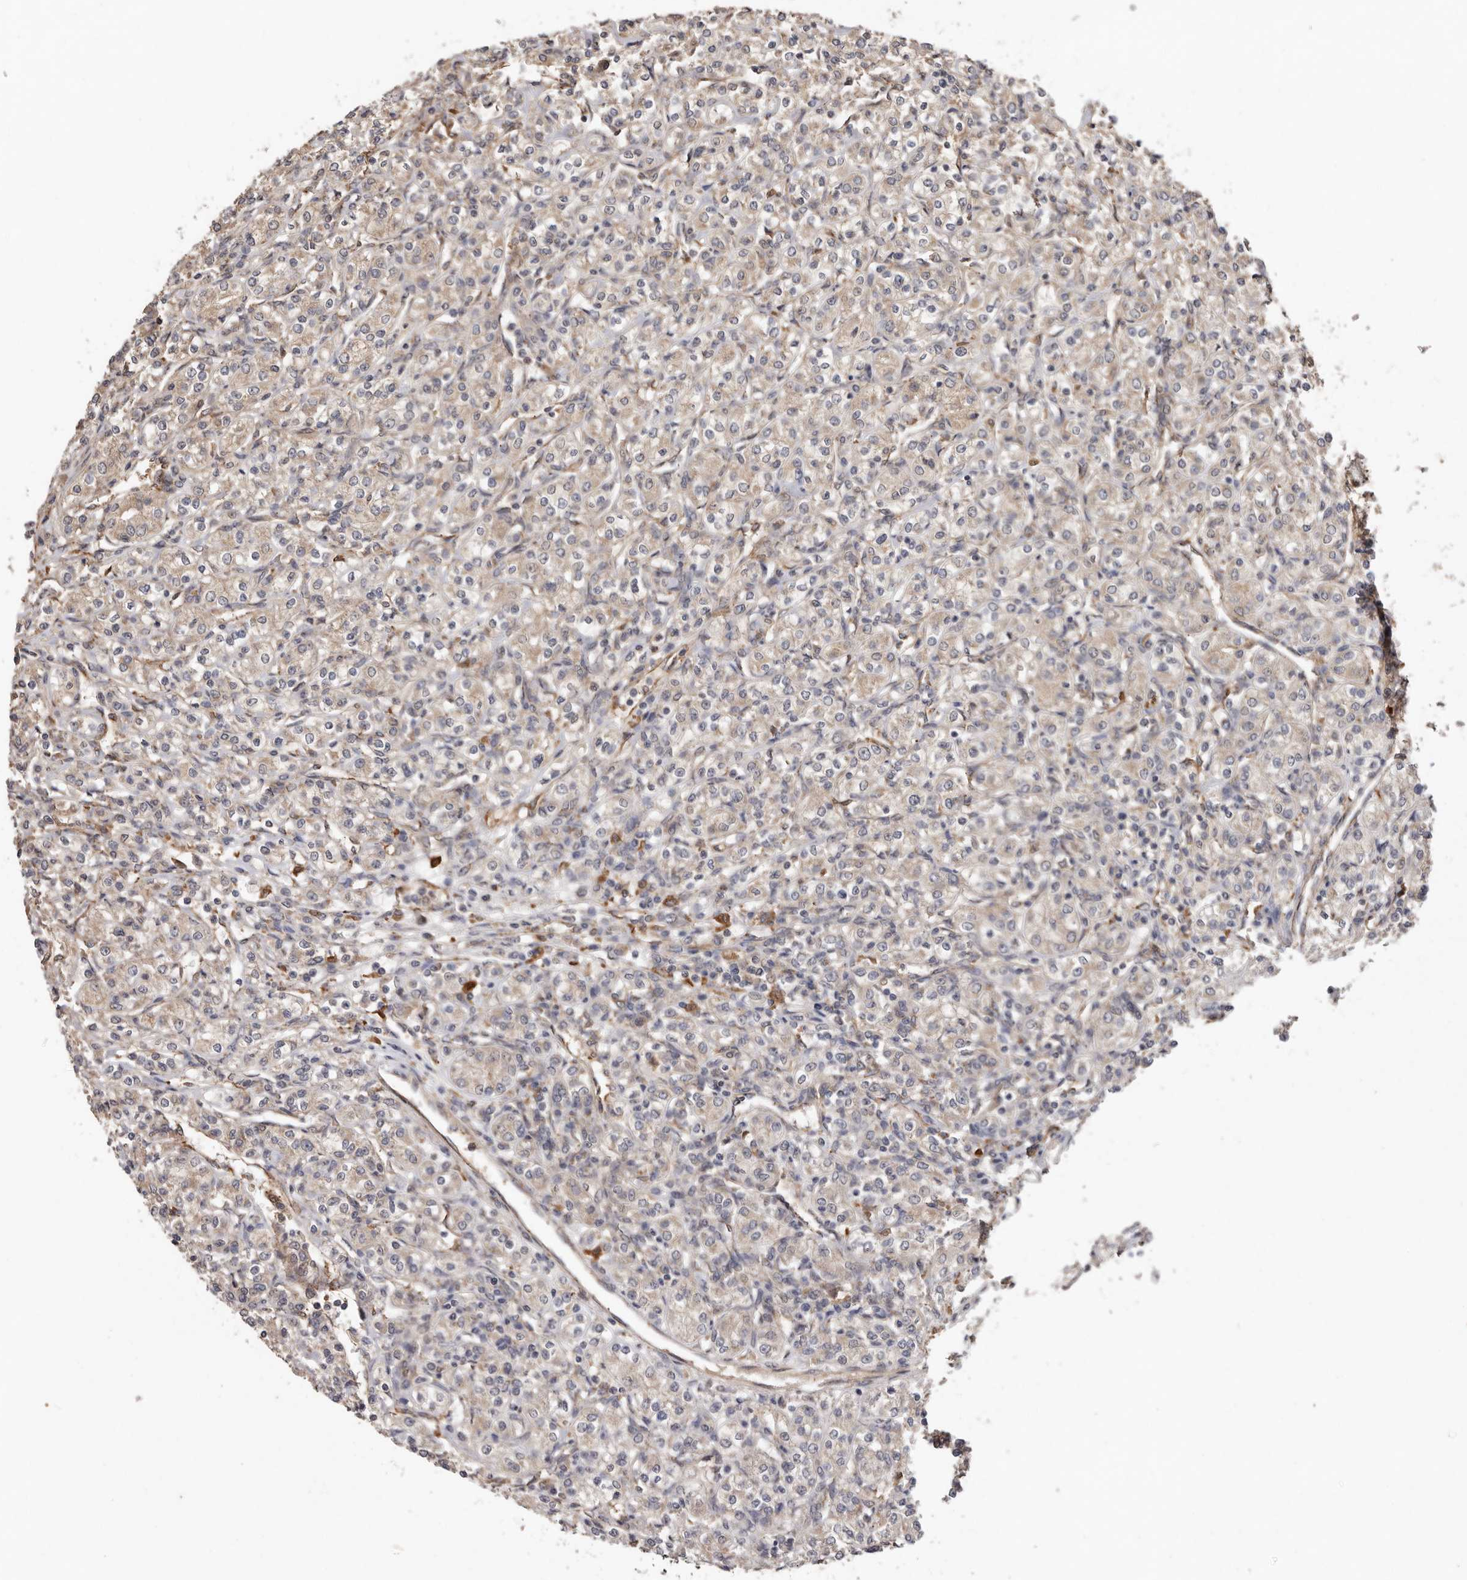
{"staining": {"intensity": "weak", "quantity": "25%-75%", "location": "cytoplasmic/membranous"}, "tissue": "renal cancer", "cell_type": "Tumor cells", "image_type": "cancer", "snomed": [{"axis": "morphology", "description": "Adenocarcinoma, NOS"}, {"axis": "topography", "description": "Kidney"}], "caption": "DAB (3,3'-diaminobenzidine) immunohistochemical staining of renal cancer reveals weak cytoplasmic/membranous protein positivity in approximately 25%-75% of tumor cells.", "gene": "RSPO2", "patient": {"sex": "male", "age": 77}}